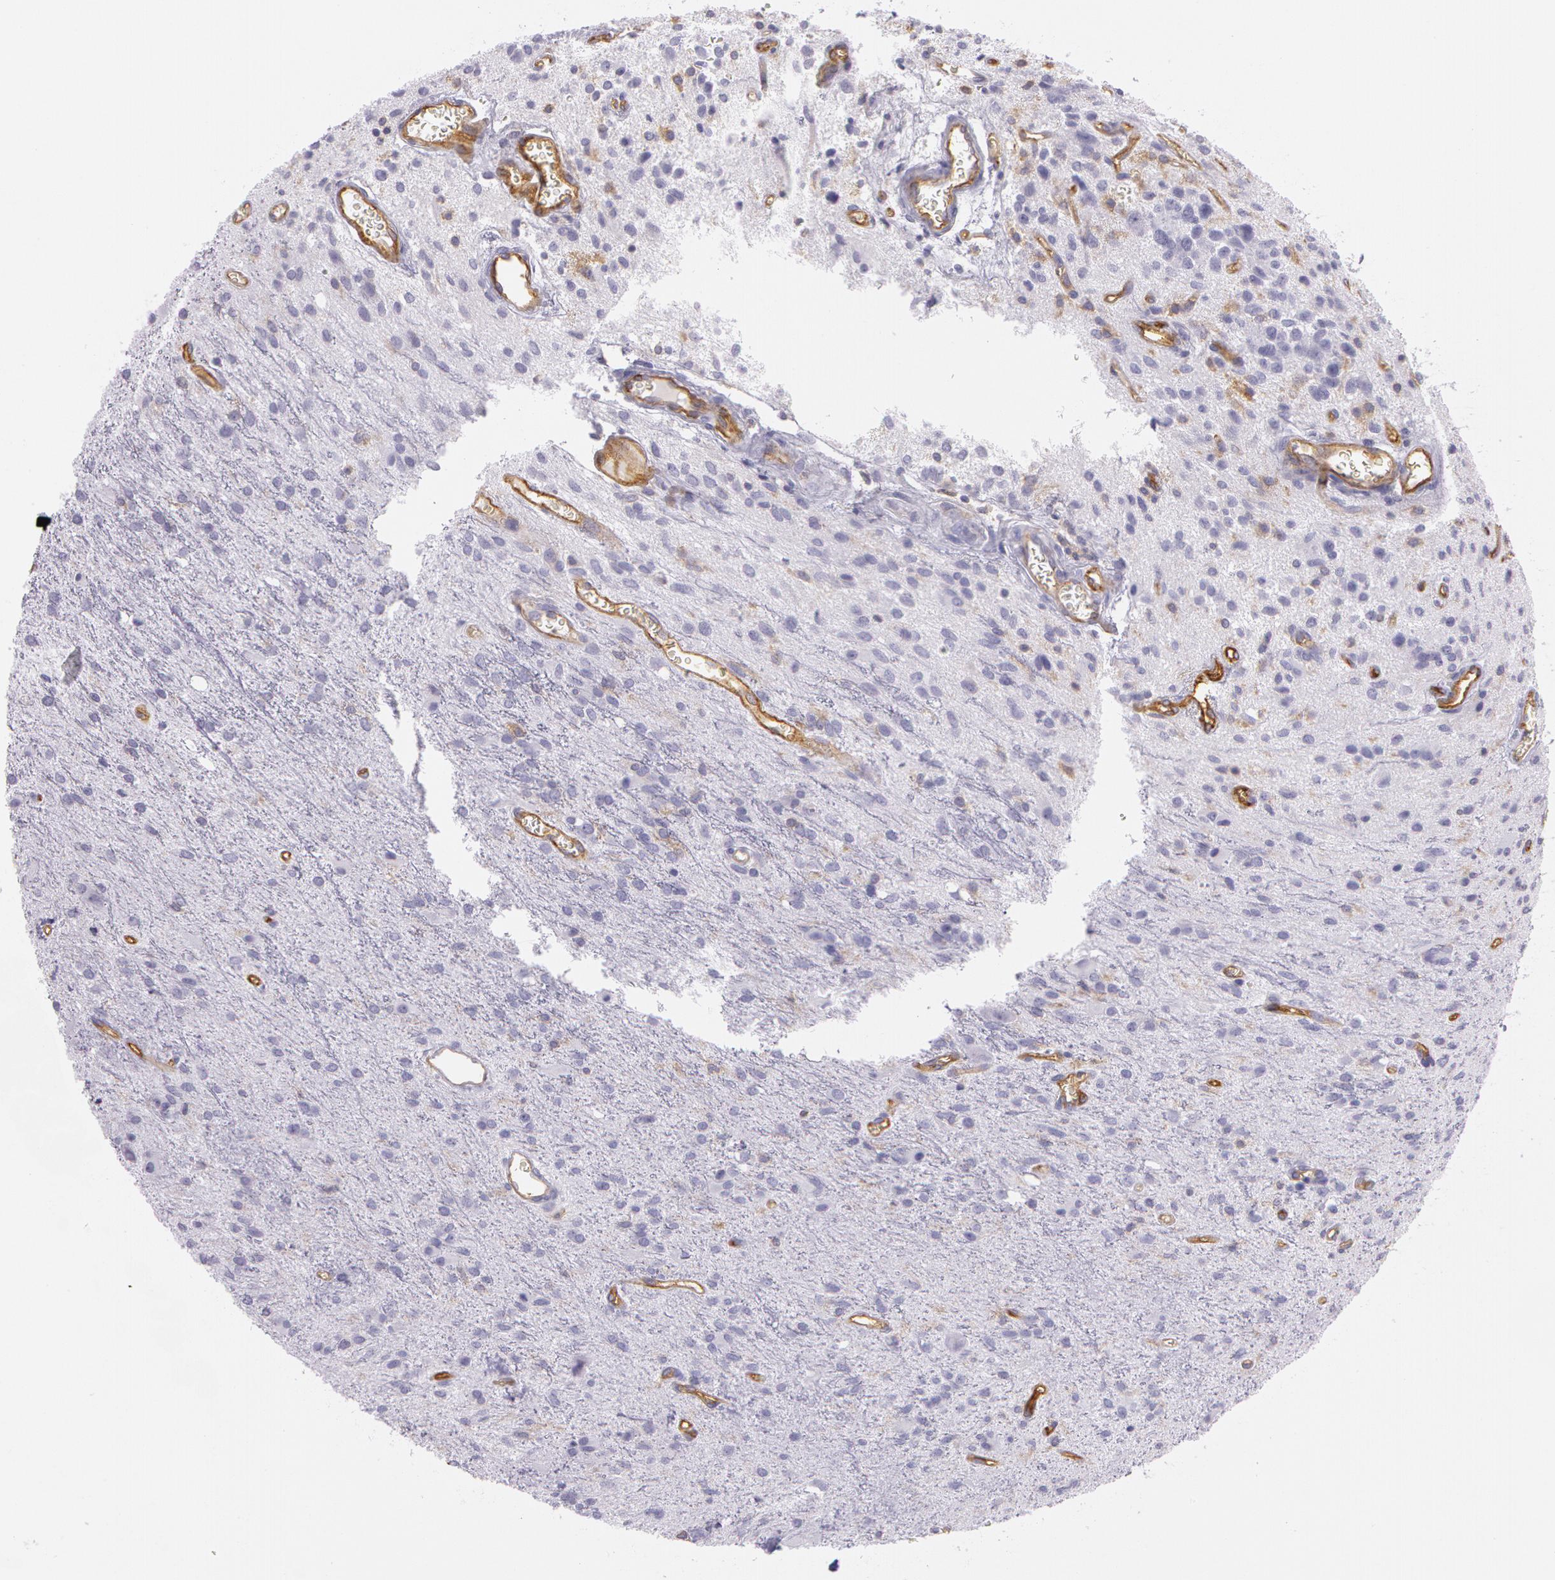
{"staining": {"intensity": "negative", "quantity": "none", "location": "none"}, "tissue": "glioma", "cell_type": "Tumor cells", "image_type": "cancer", "snomed": [{"axis": "morphology", "description": "Glioma, malignant, Low grade"}, {"axis": "topography", "description": "Brain"}], "caption": "High magnification brightfield microscopy of malignant glioma (low-grade) stained with DAB (brown) and counterstained with hematoxylin (blue): tumor cells show no significant expression.", "gene": "LY75", "patient": {"sex": "female", "age": 15}}